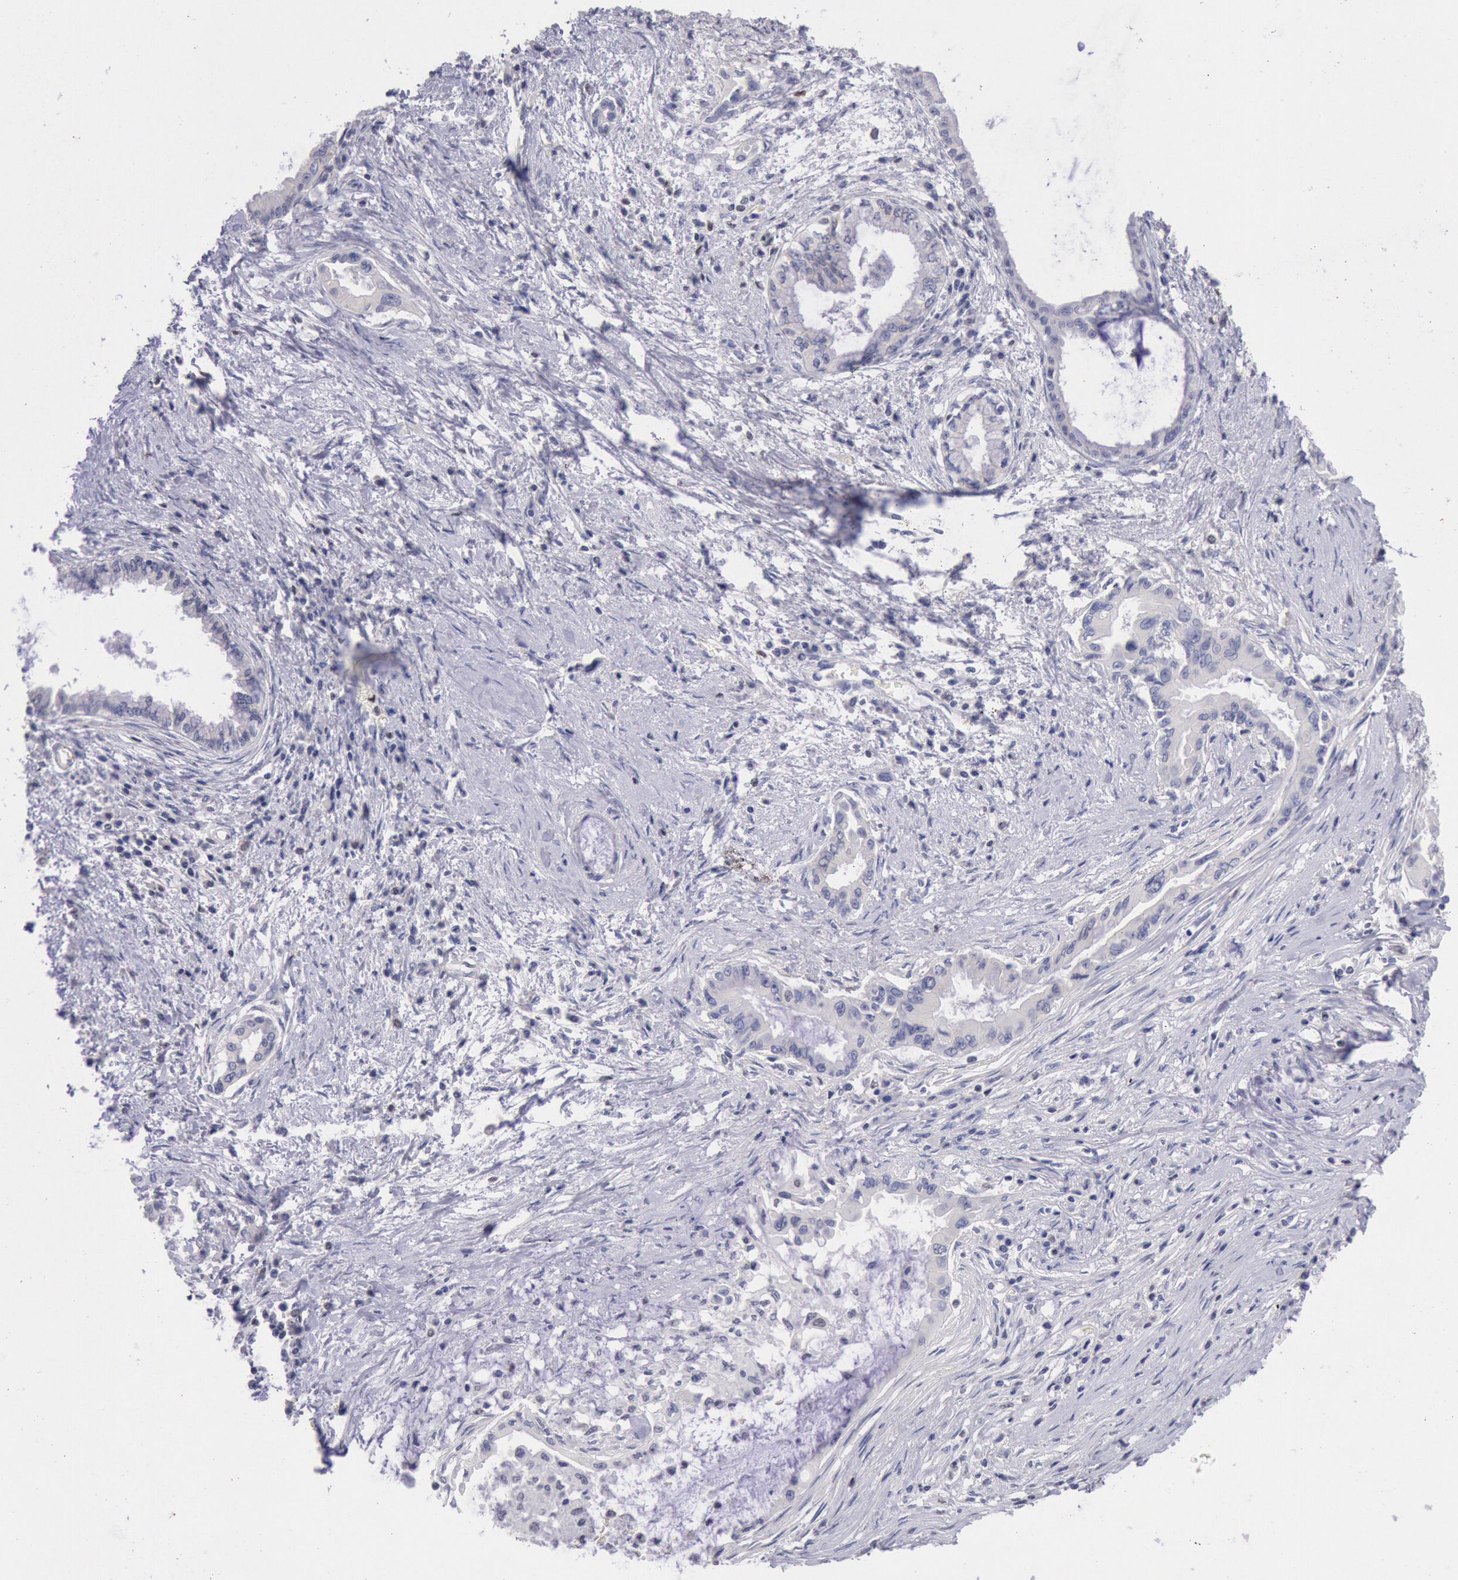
{"staining": {"intensity": "negative", "quantity": "none", "location": "none"}, "tissue": "pancreatic cancer", "cell_type": "Tumor cells", "image_type": "cancer", "snomed": [{"axis": "morphology", "description": "Adenocarcinoma, NOS"}, {"axis": "topography", "description": "Pancreas"}], "caption": "Immunohistochemistry micrograph of human pancreatic cancer stained for a protein (brown), which exhibits no positivity in tumor cells. The staining was performed using DAB (3,3'-diaminobenzidine) to visualize the protein expression in brown, while the nuclei were stained in blue with hematoxylin (Magnification: 20x).", "gene": "RPS6KA5", "patient": {"sex": "female", "age": 64}}